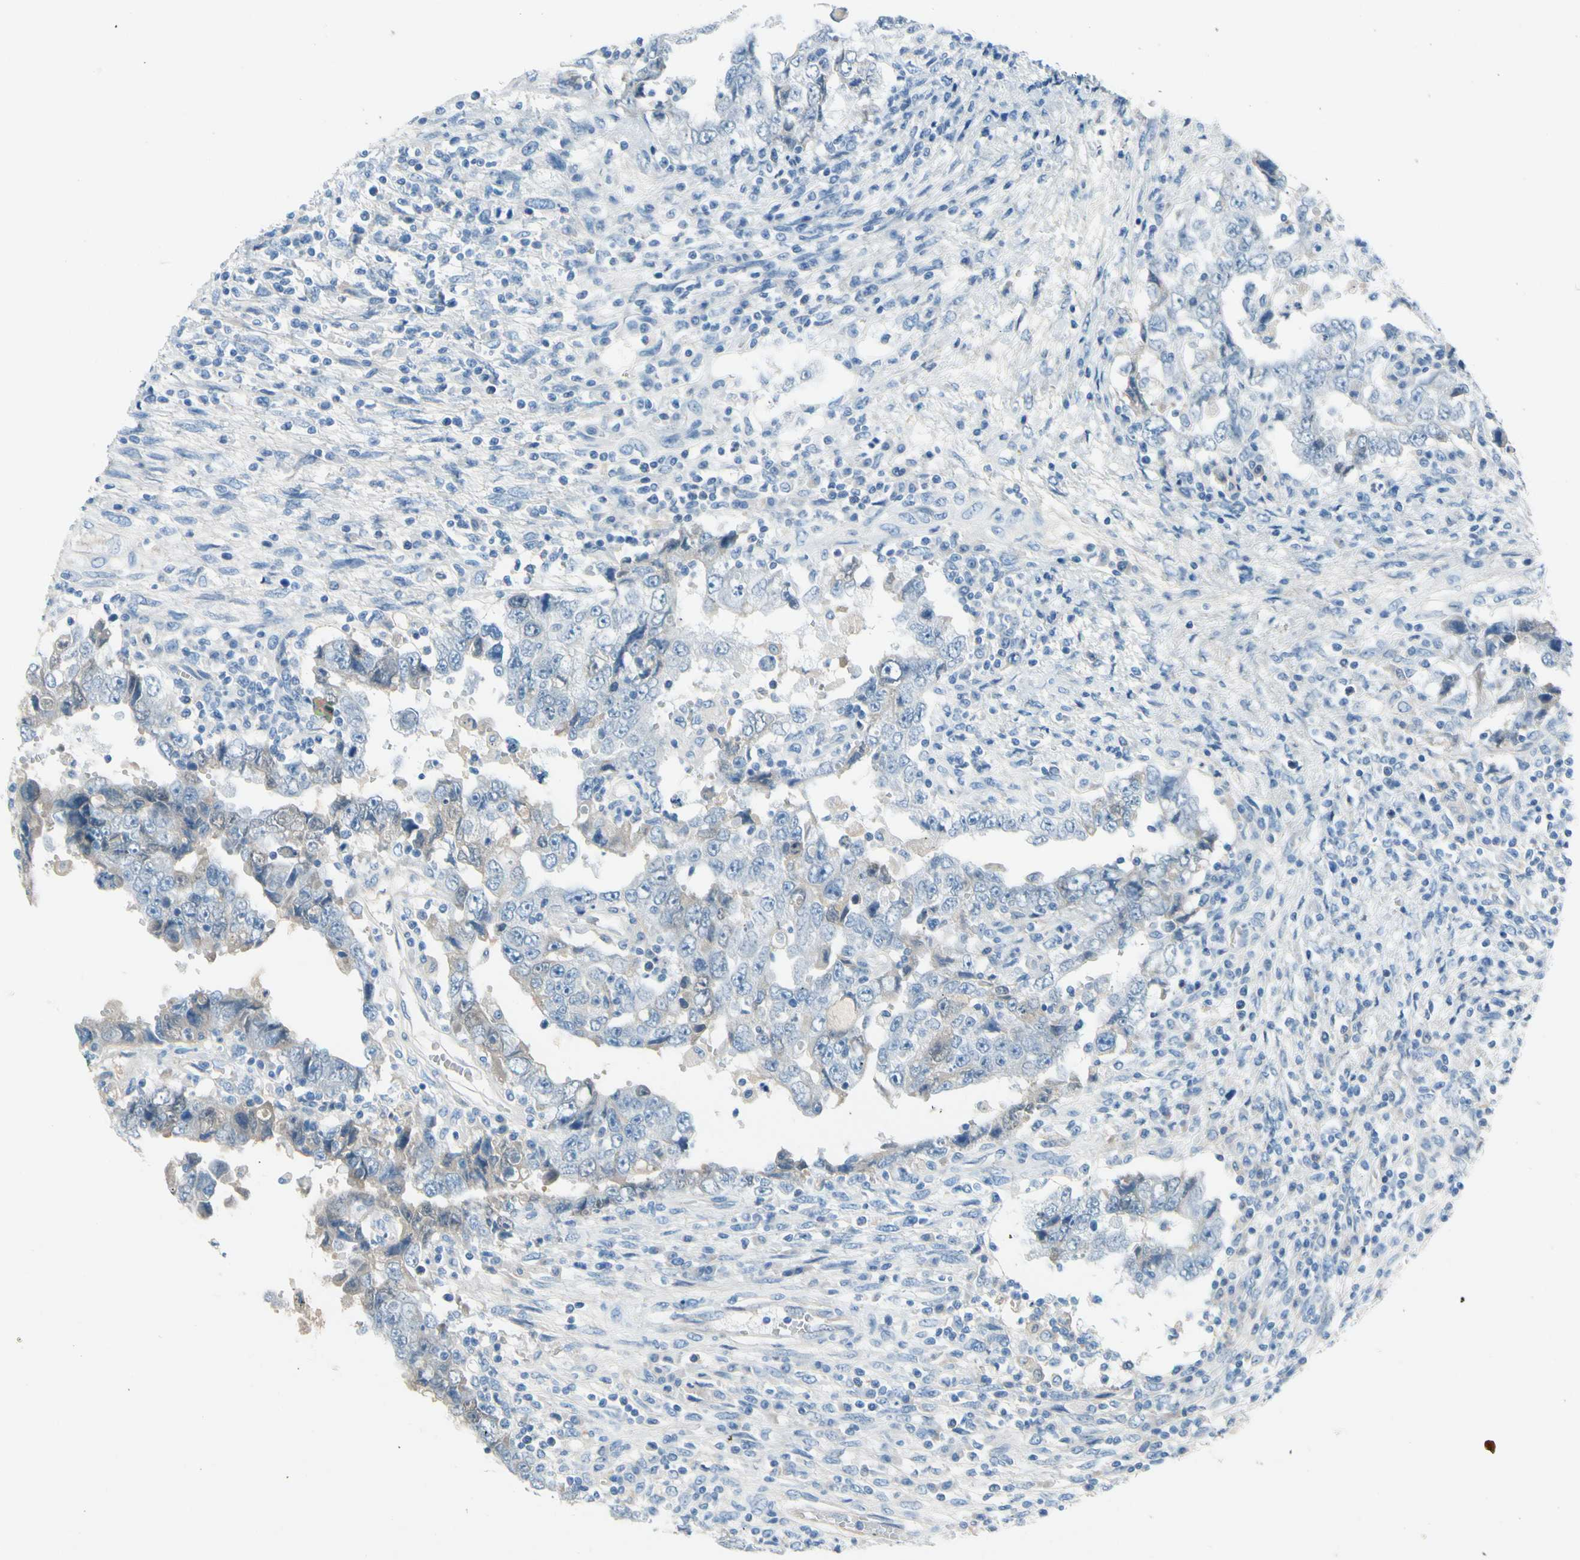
{"staining": {"intensity": "weak", "quantity": "<25%", "location": "cytoplasmic/membranous"}, "tissue": "testis cancer", "cell_type": "Tumor cells", "image_type": "cancer", "snomed": [{"axis": "morphology", "description": "Carcinoma, Embryonal, NOS"}, {"axis": "topography", "description": "Testis"}], "caption": "Immunohistochemistry photomicrograph of human testis embryonal carcinoma stained for a protein (brown), which shows no staining in tumor cells. (Brightfield microscopy of DAB immunohistochemistry (IHC) at high magnification).", "gene": "CNDP1", "patient": {"sex": "male", "age": 26}}